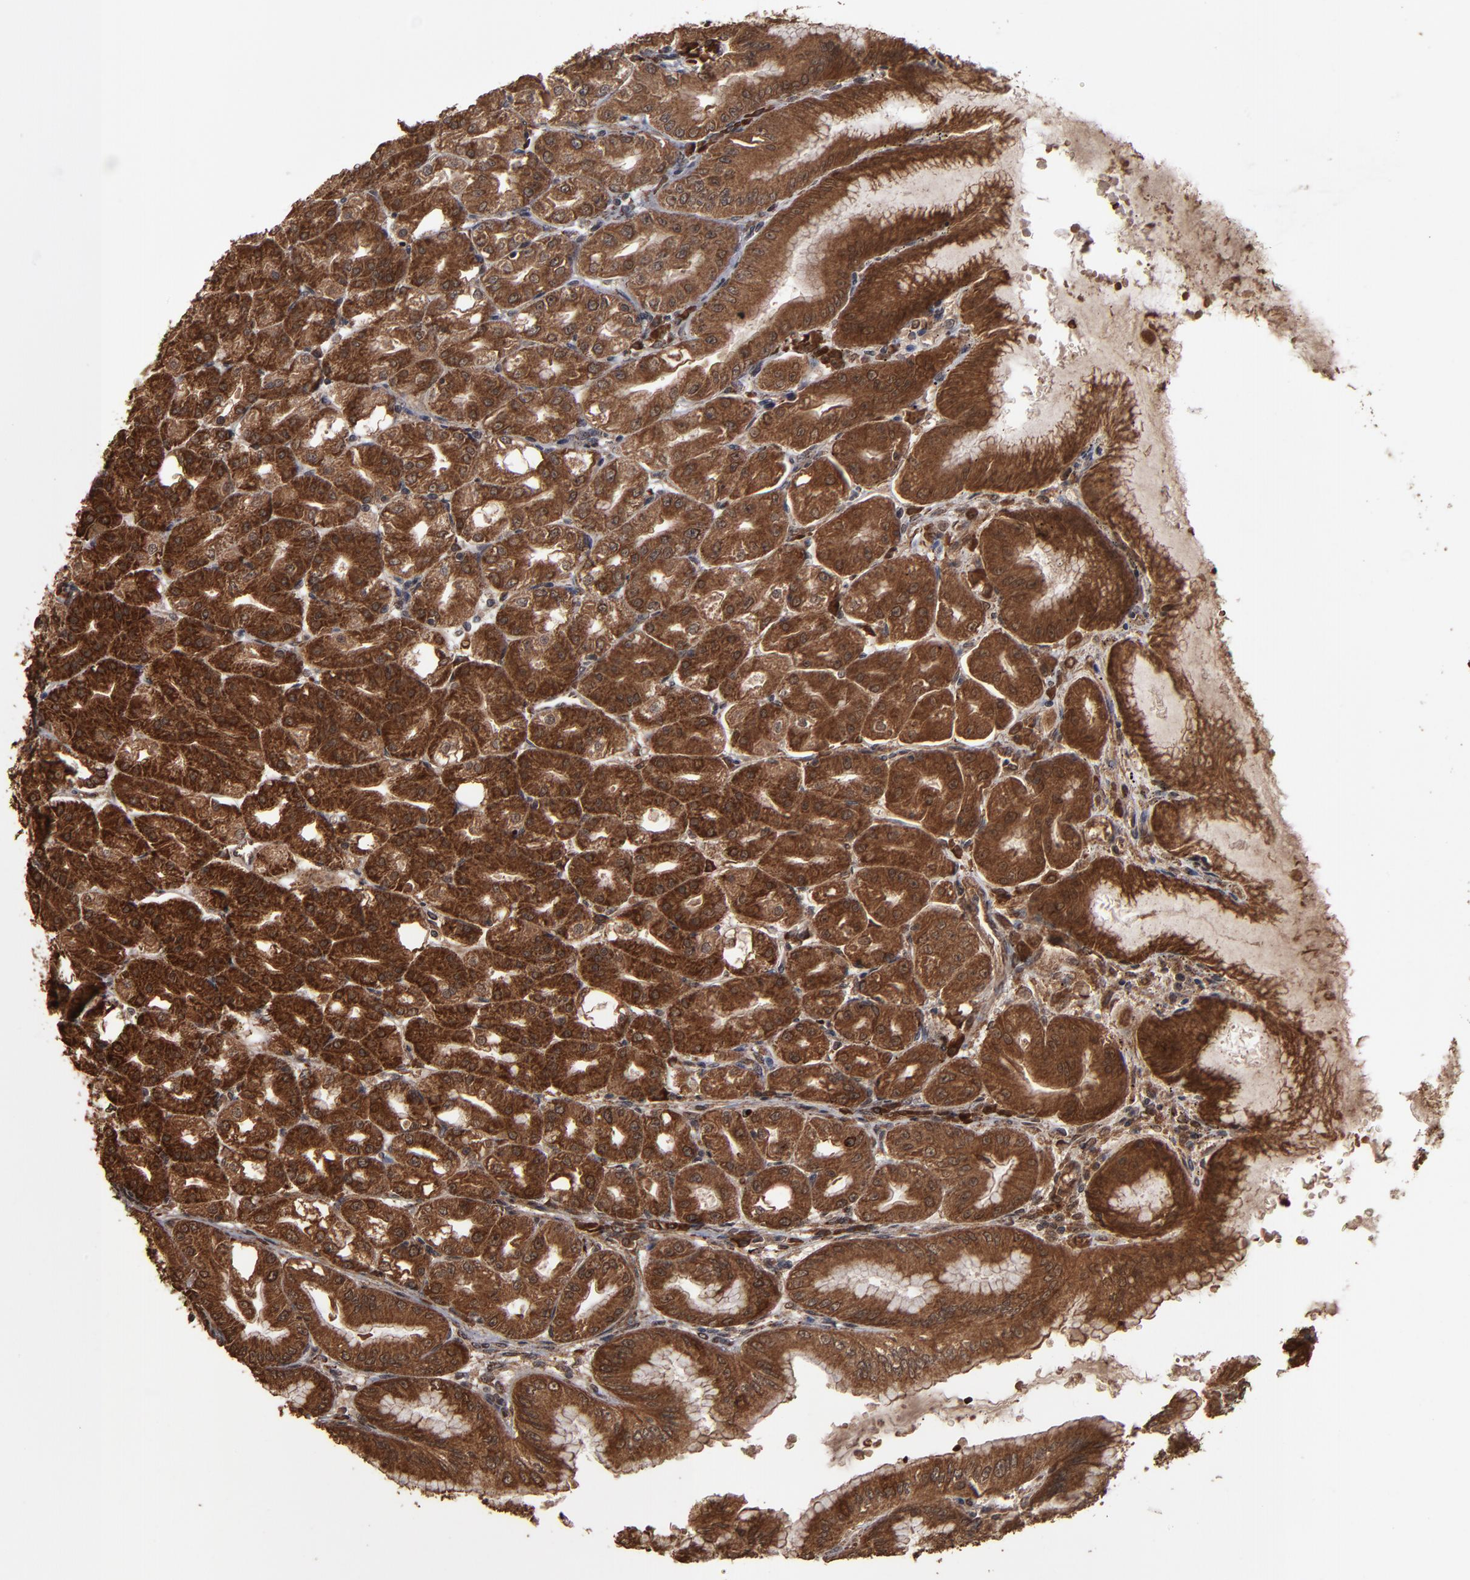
{"staining": {"intensity": "strong", "quantity": ">75%", "location": "cytoplasmic/membranous"}, "tissue": "stomach", "cell_type": "Glandular cells", "image_type": "normal", "snomed": [{"axis": "morphology", "description": "Normal tissue, NOS"}, {"axis": "topography", "description": "Stomach, lower"}], "caption": "IHC photomicrograph of unremarkable human stomach stained for a protein (brown), which demonstrates high levels of strong cytoplasmic/membranous positivity in approximately >75% of glandular cells.", "gene": "NXF2B", "patient": {"sex": "male", "age": 71}}